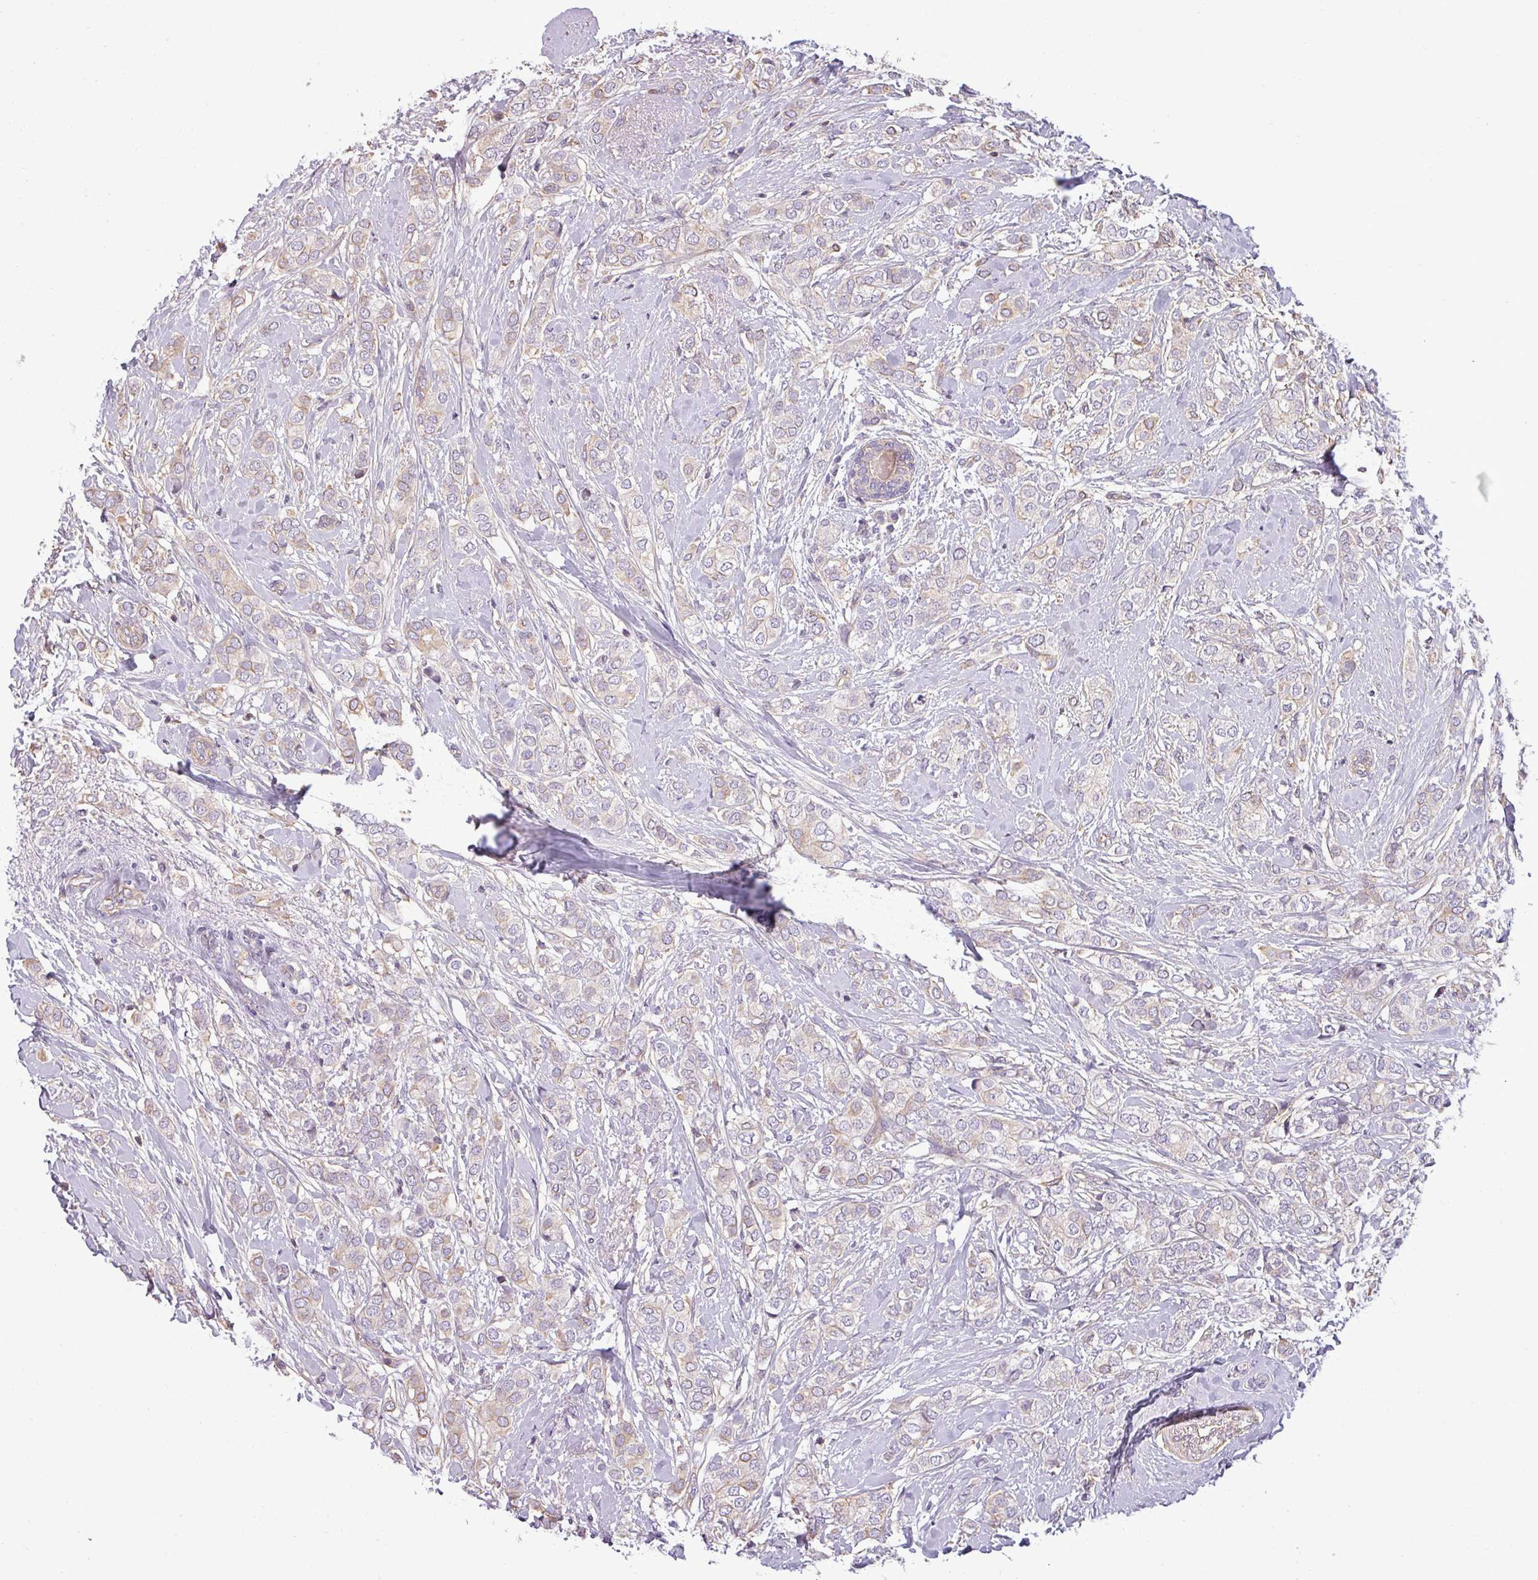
{"staining": {"intensity": "weak", "quantity": "<25%", "location": "cytoplasmic/membranous"}, "tissue": "breast cancer", "cell_type": "Tumor cells", "image_type": "cancer", "snomed": [{"axis": "morphology", "description": "Duct carcinoma"}, {"axis": "topography", "description": "Breast"}], "caption": "Immunohistochemistry (IHC) of human breast infiltrating ductal carcinoma reveals no expression in tumor cells. (DAB immunohistochemistry (IHC) with hematoxylin counter stain).", "gene": "ZNF835", "patient": {"sex": "female", "age": 73}}